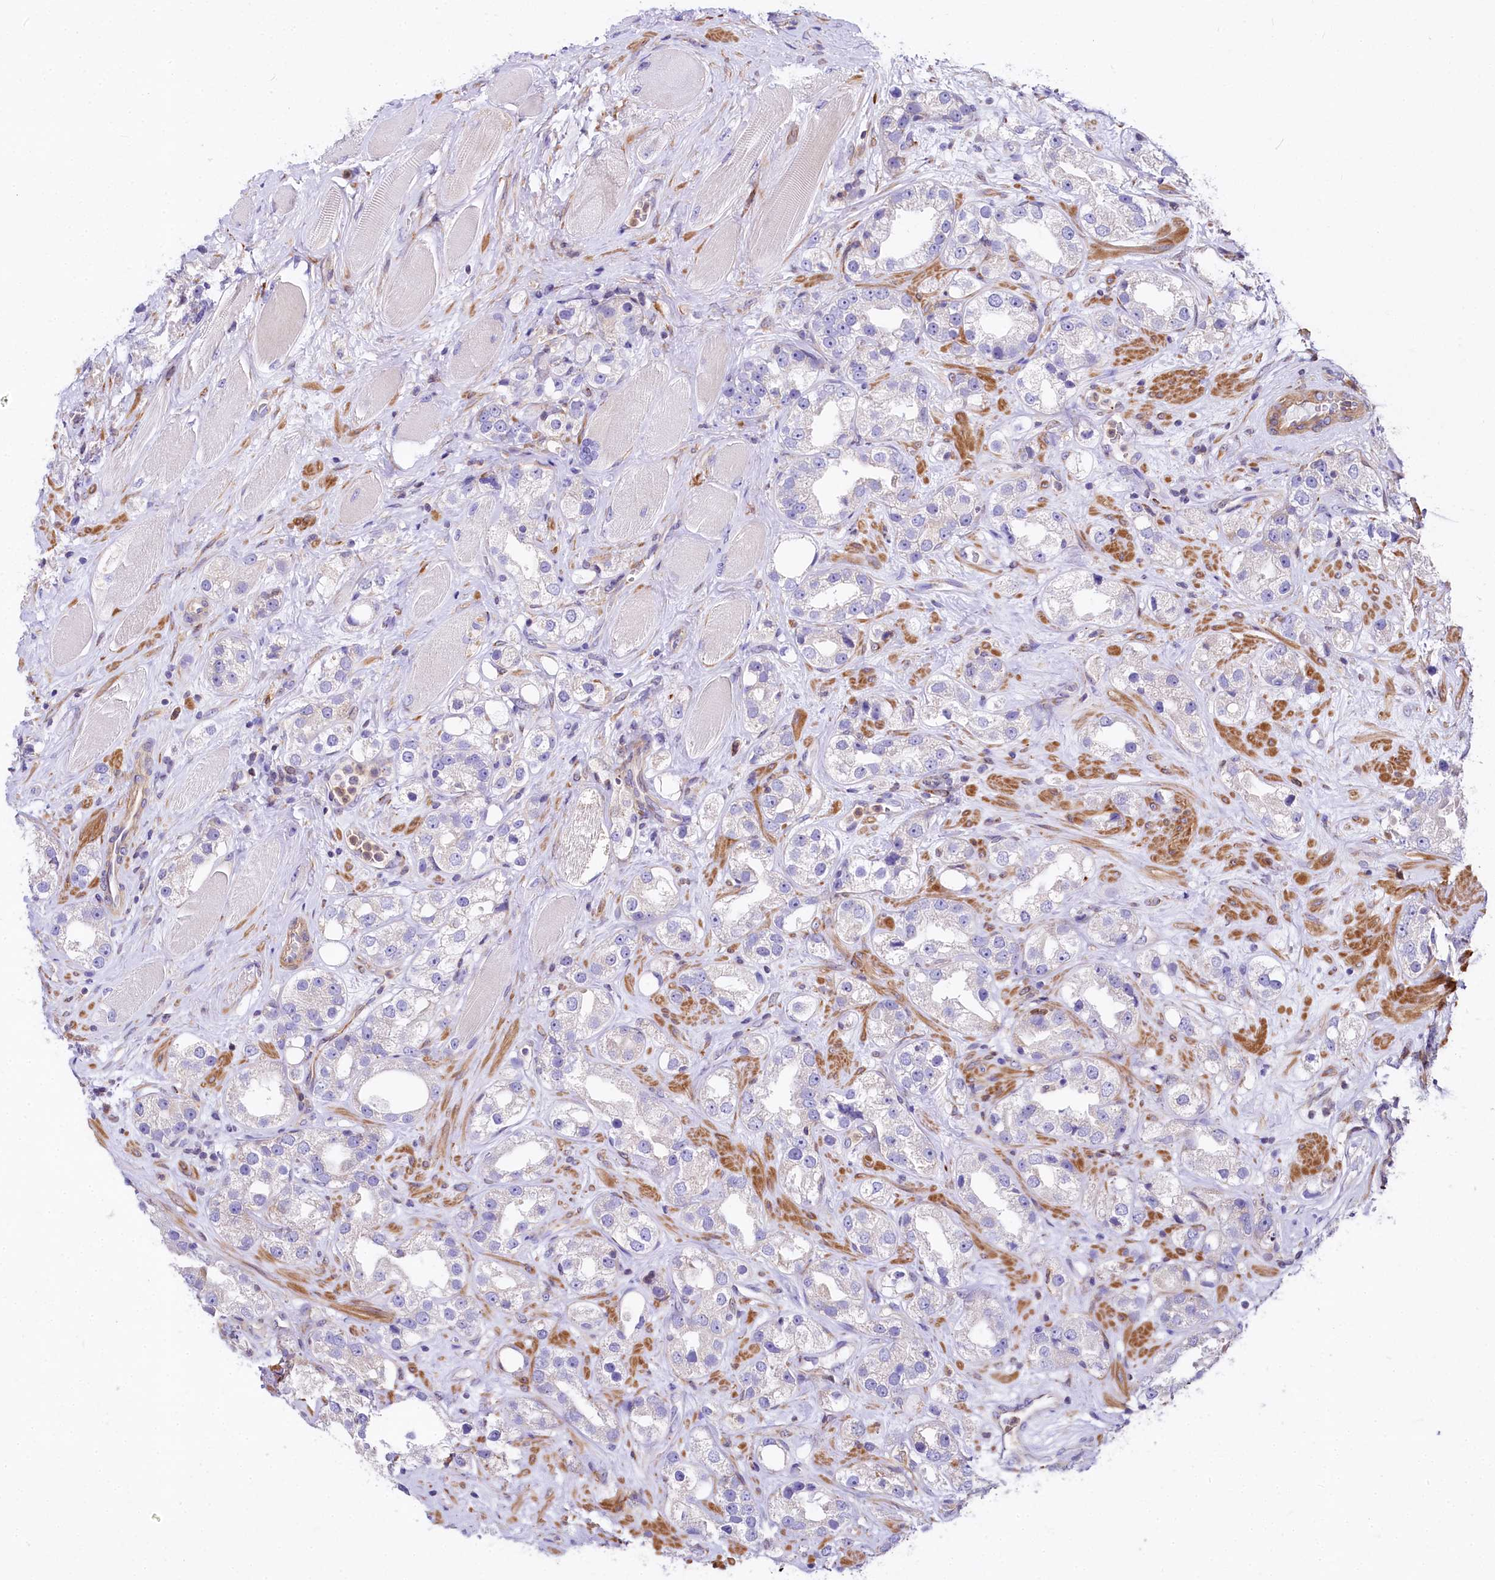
{"staining": {"intensity": "negative", "quantity": "none", "location": "none"}, "tissue": "prostate cancer", "cell_type": "Tumor cells", "image_type": "cancer", "snomed": [{"axis": "morphology", "description": "Adenocarcinoma, NOS"}, {"axis": "topography", "description": "Prostate"}], "caption": "The micrograph exhibits no significant positivity in tumor cells of adenocarcinoma (prostate). (DAB IHC with hematoxylin counter stain).", "gene": "FCHSD2", "patient": {"sex": "male", "age": 79}}